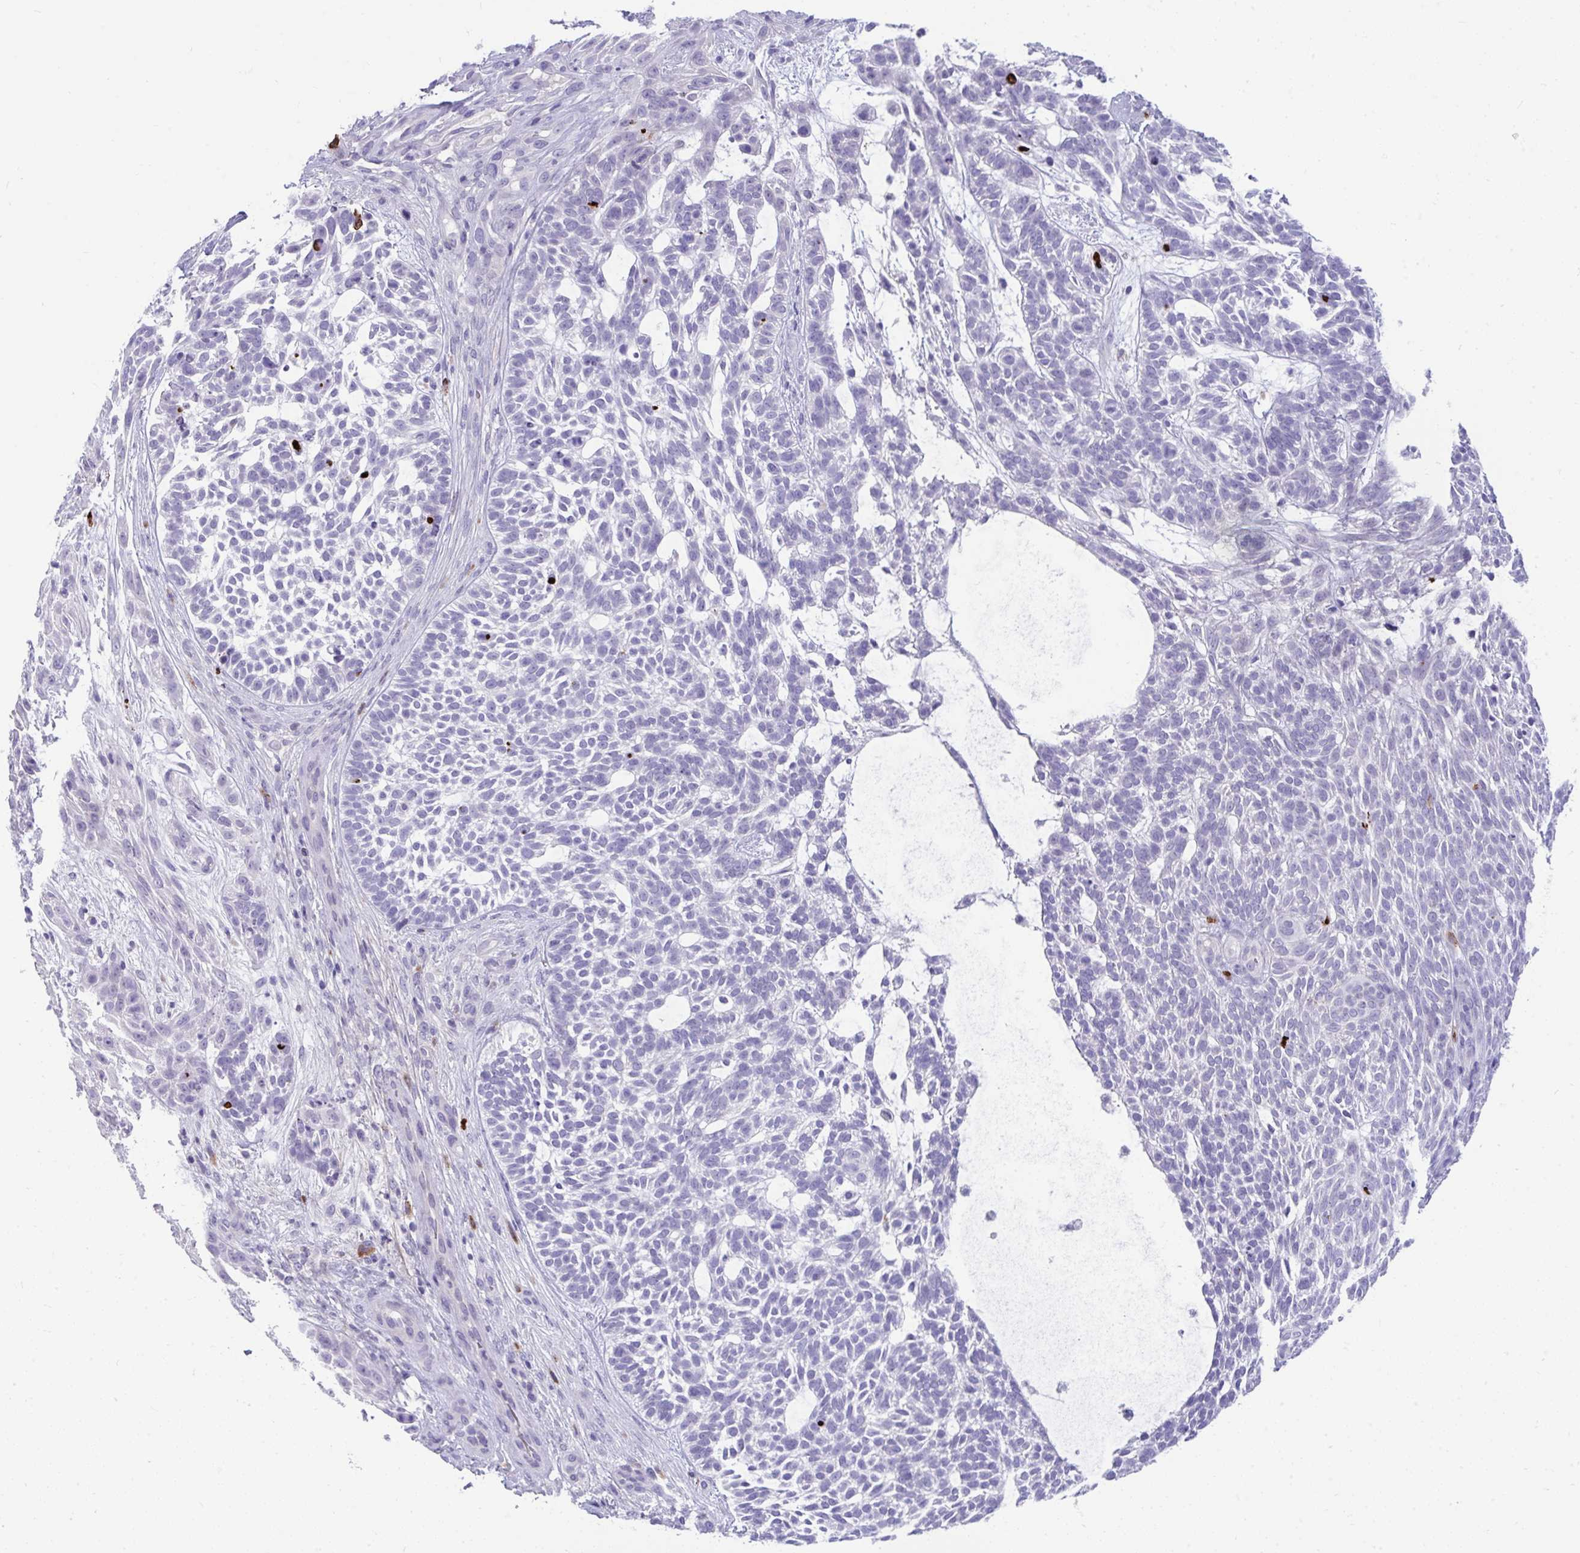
{"staining": {"intensity": "negative", "quantity": "none", "location": "none"}, "tissue": "skin cancer", "cell_type": "Tumor cells", "image_type": "cancer", "snomed": [{"axis": "morphology", "description": "Basal cell carcinoma"}, {"axis": "topography", "description": "Skin"}, {"axis": "topography", "description": "Skin, foot"}], "caption": "This is an immunohistochemistry (IHC) micrograph of human basal cell carcinoma (skin). There is no positivity in tumor cells.", "gene": "PIGZ", "patient": {"sex": "female", "age": 77}}